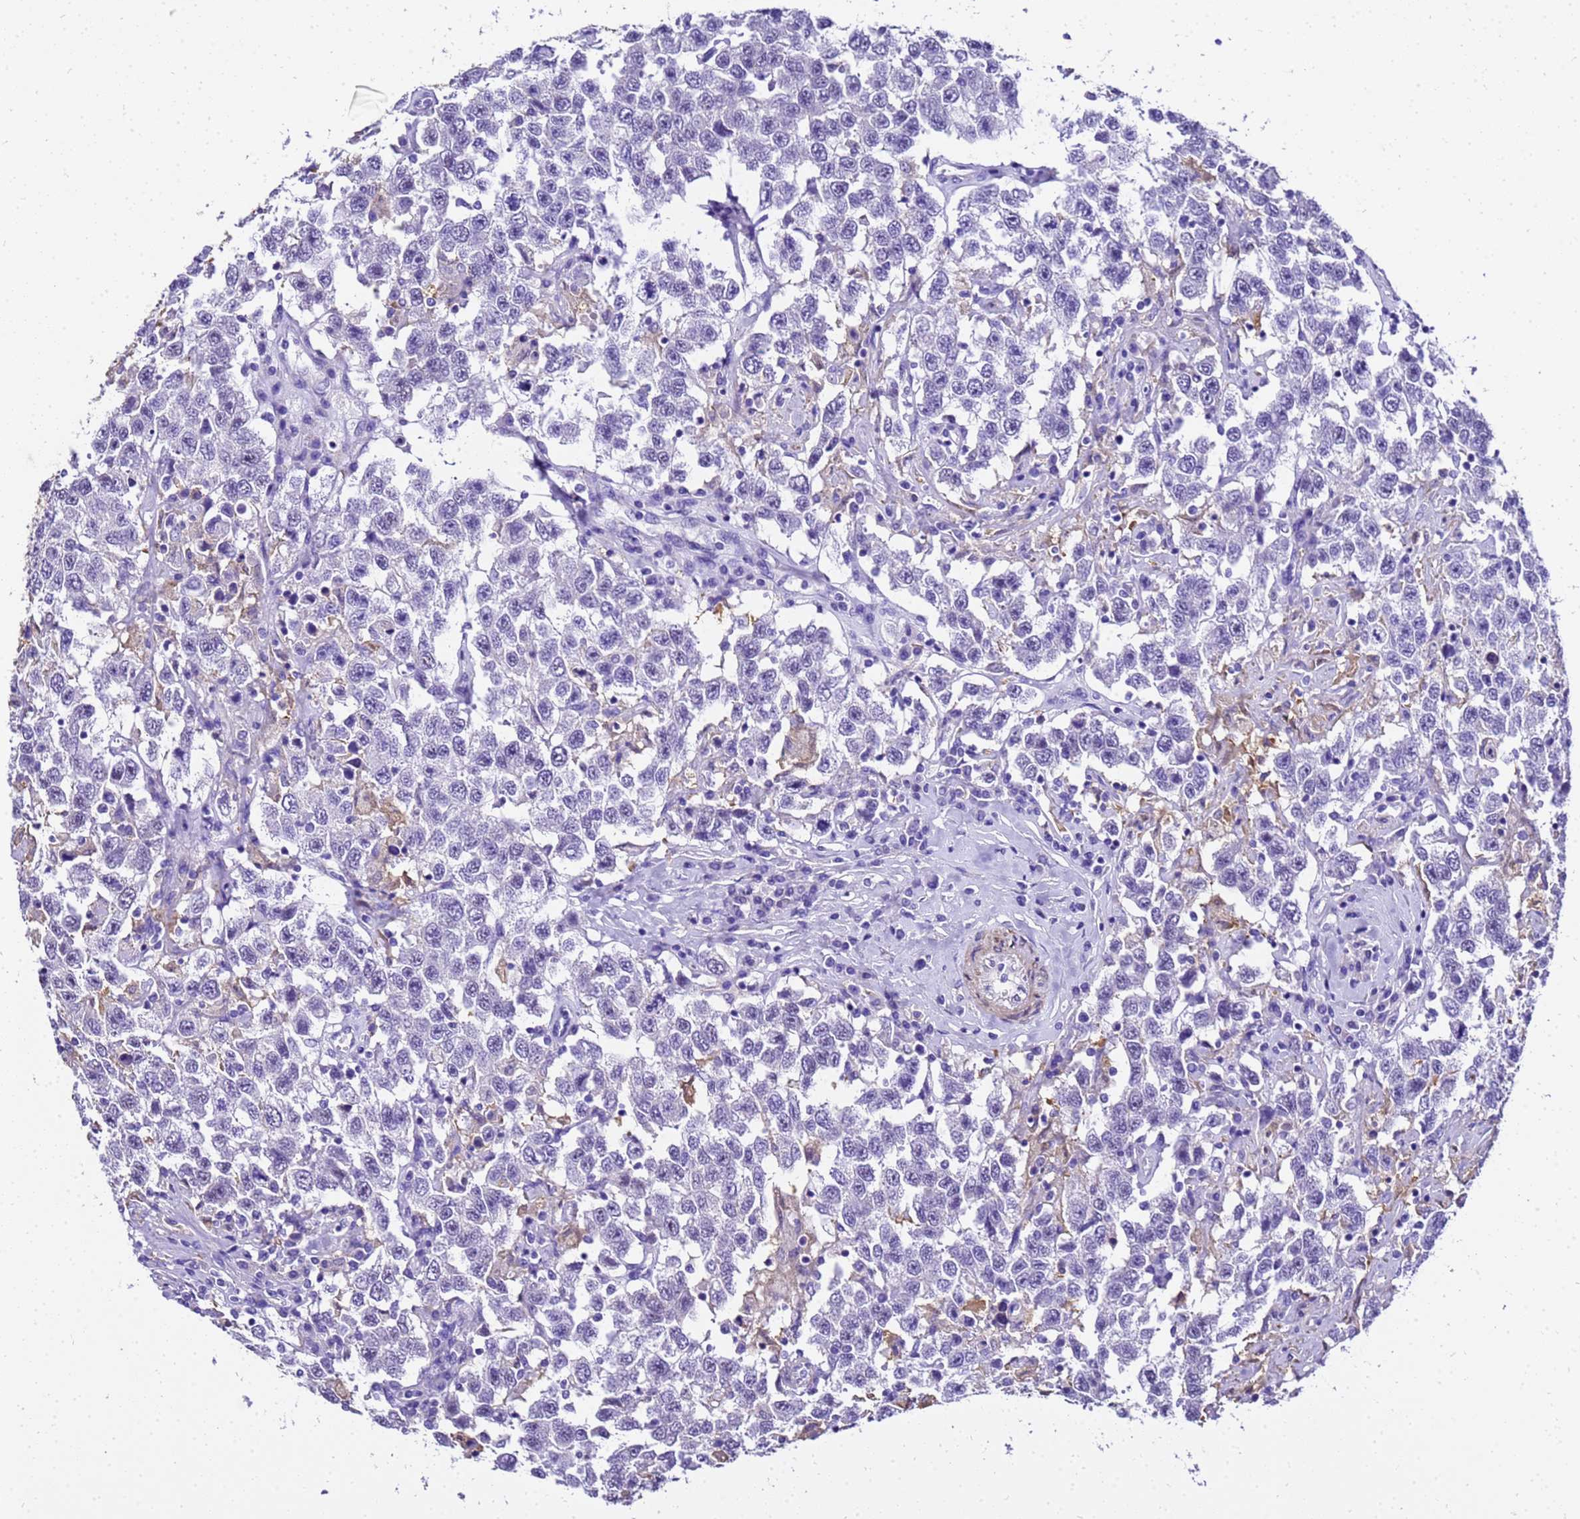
{"staining": {"intensity": "negative", "quantity": "none", "location": "none"}, "tissue": "testis cancer", "cell_type": "Tumor cells", "image_type": "cancer", "snomed": [{"axis": "morphology", "description": "Seminoma, NOS"}, {"axis": "topography", "description": "Testis"}], "caption": "DAB immunohistochemical staining of human seminoma (testis) exhibits no significant positivity in tumor cells.", "gene": "HSPB6", "patient": {"sex": "male", "age": 41}}